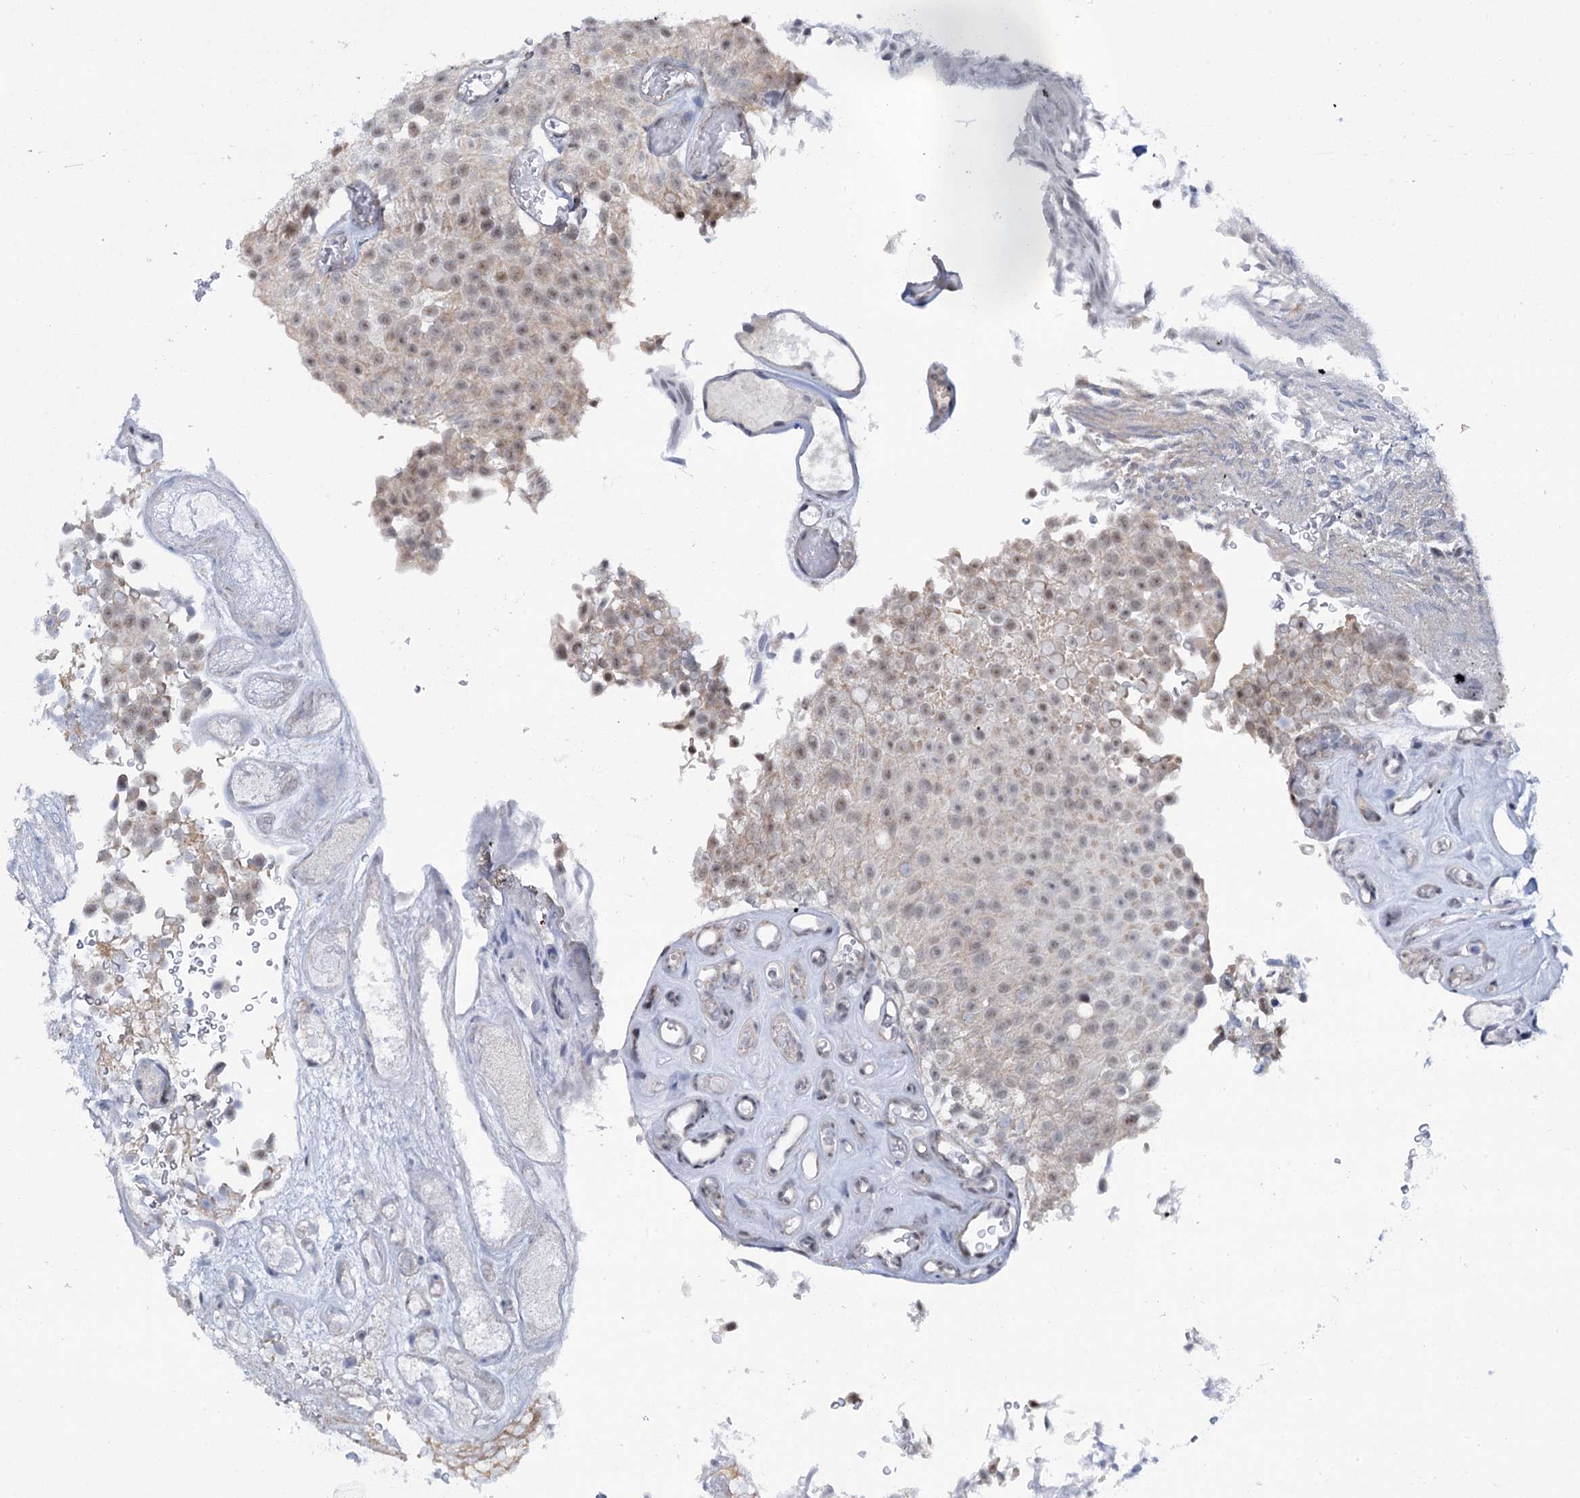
{"staining": {"intensity": "weak", "quantity": ">75%", "location": "nuclear"}, "tissue": "urothelial cancer", "cell_type": "Tumor cells", "image_type": "cancer", "snomed": [{"axis": "morphology", "description": "Urothelial carcinoma, Low grade"}, {"axis": "topography", "description": "Urinary bladder"}], "caption": "Immunohistochemical staining of human urothelial cancer displays weak nuclear protein positivity in approximately >75% of tumor cells. (Stains: DAB in brown, nuclei in blue, Microscopy: brightfield microscopy at high magnification).", "gene": "SREK1", "patient": {"sex": "male", "age": 78}}